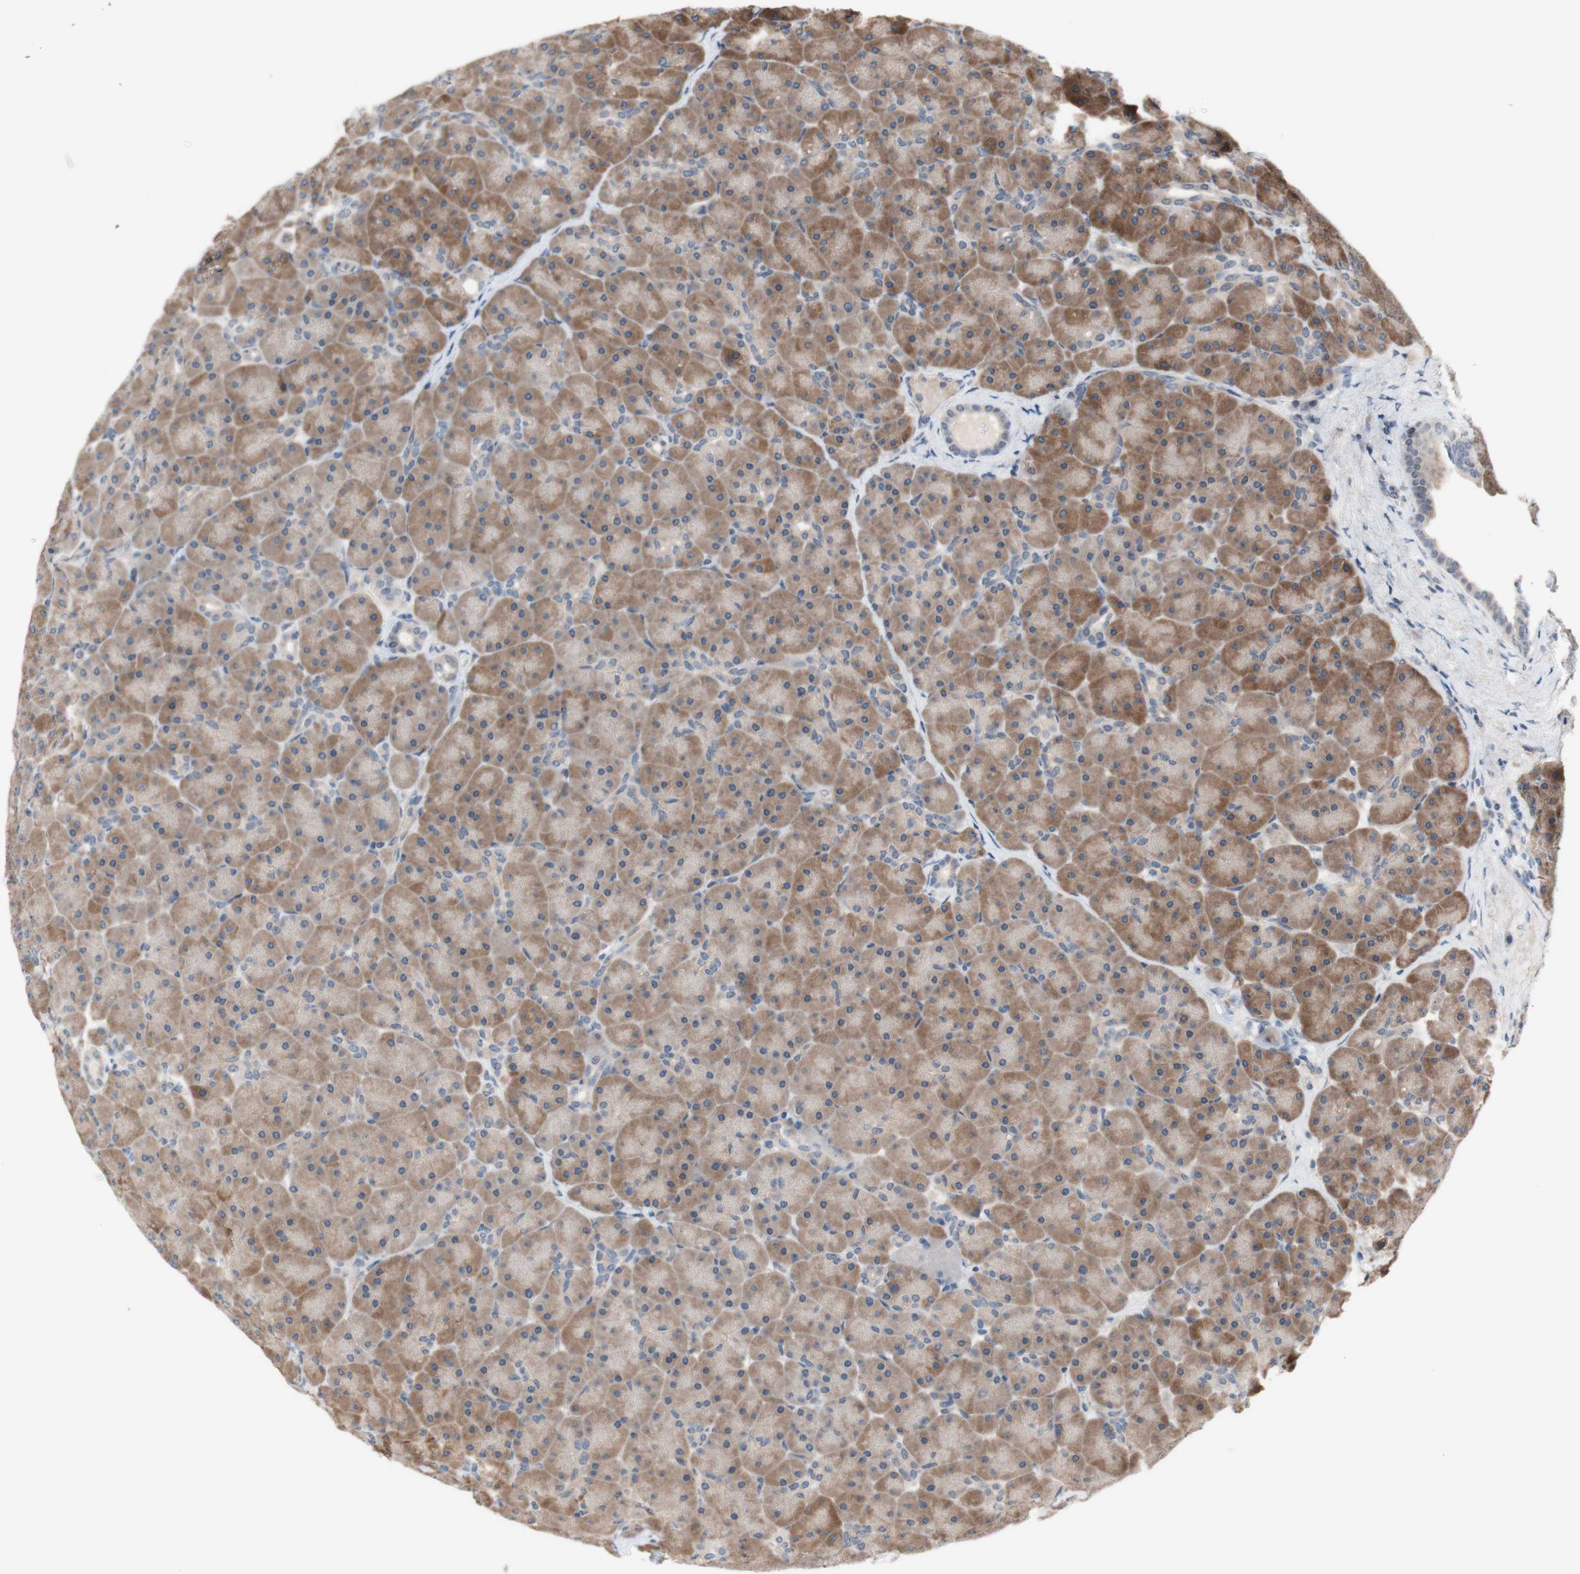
{"staining": {"intensity": "moderate", "quantity": ">75%", "location": "cytoplasmic/membranous"}, "tissue": "pancreas", "cell_type": "Exocrine glandular cells", "image_type": "normal", "snomed": [{"axis": "morphology", "description": "Normal tissue, NOS"}, {"axis": "topography", "description": "Pancreas"}], "caption": "Pancreas stained with DAB (3,3'-diaminobenzidine) IHC reveals medium levels of moderate cytoplasmic/membranous positivity in about >75% of exocrine glandular cells.", "gene": "CD55", "patient": {"sex": "male", "age": 66}}